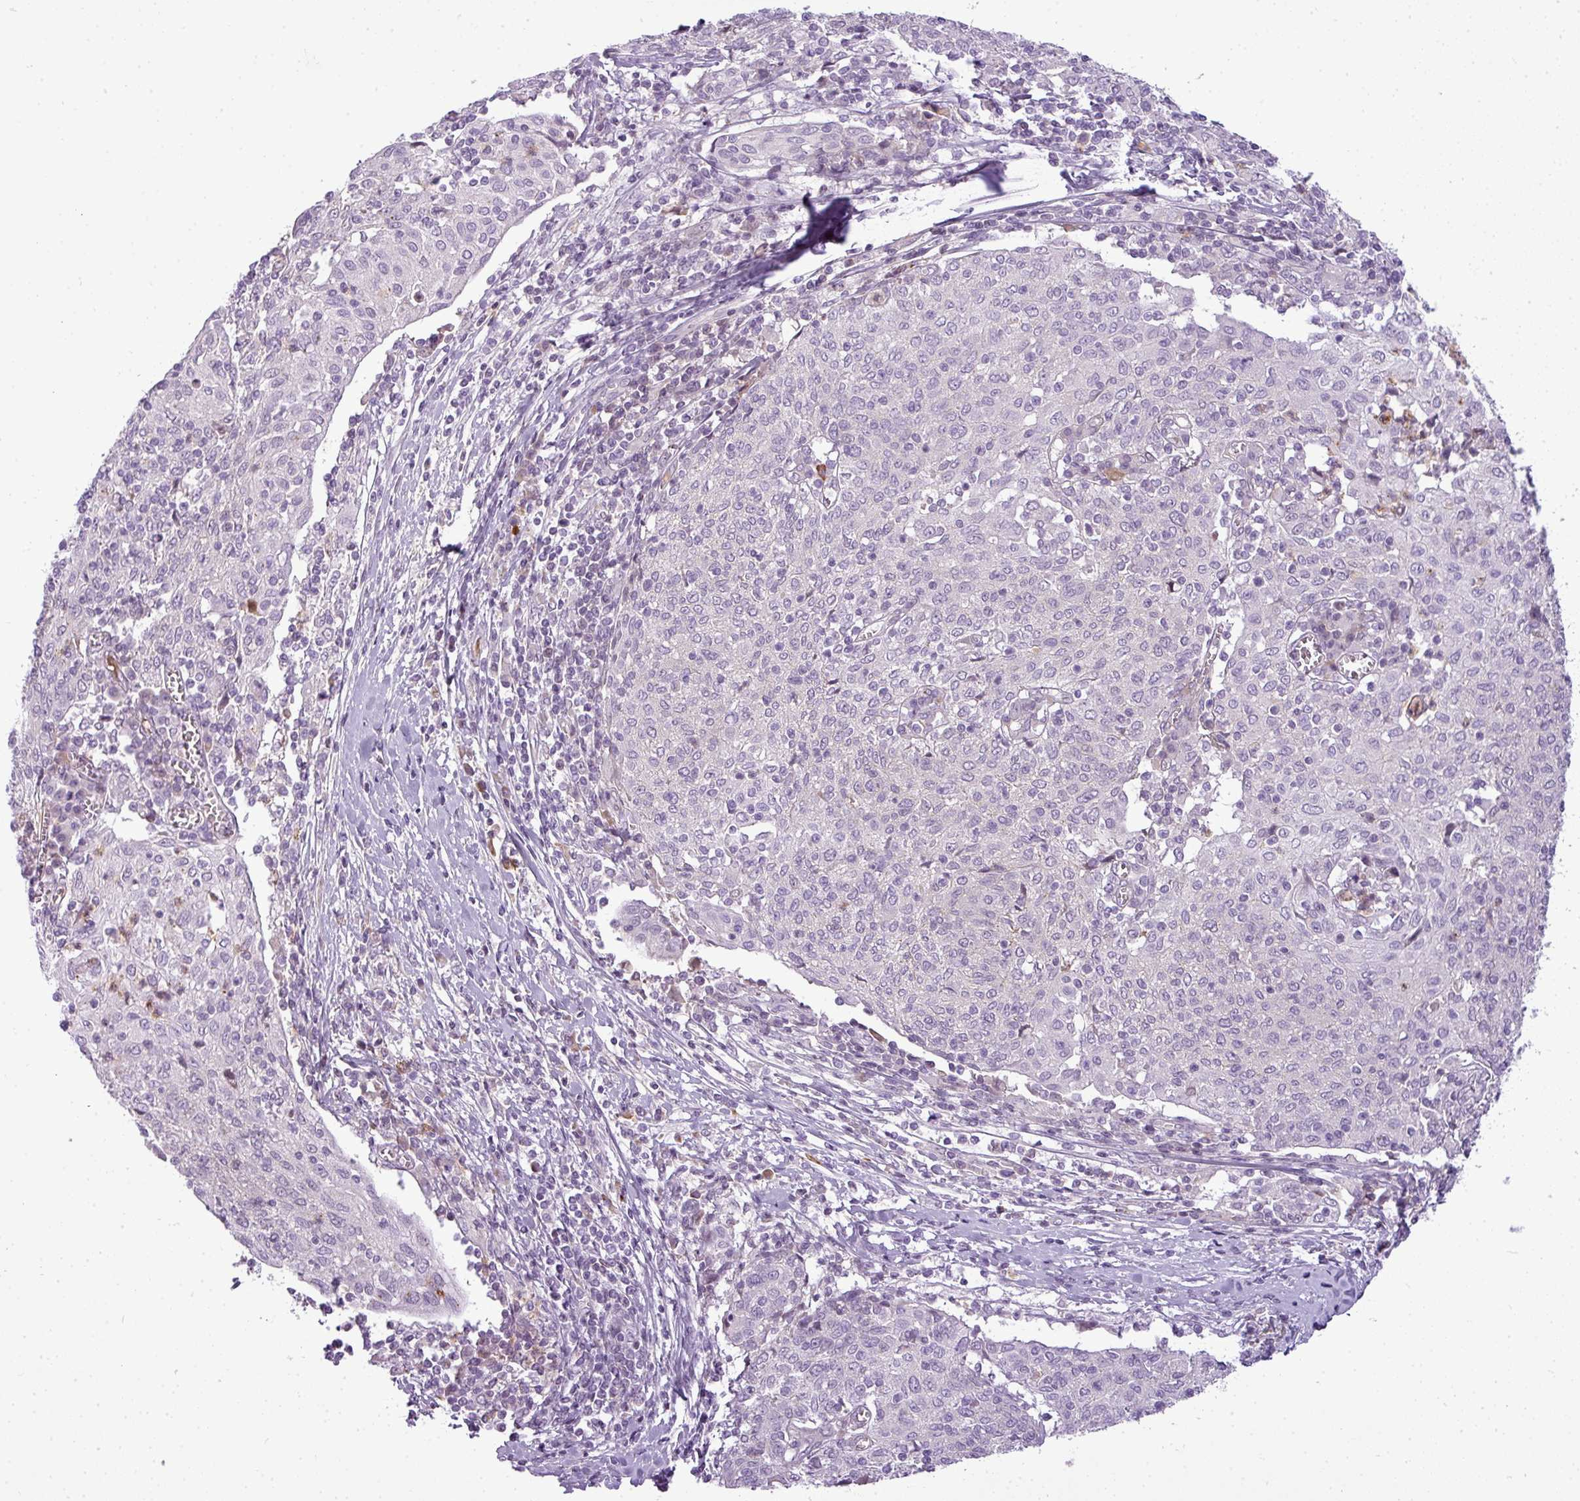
{"staining": {"intensity": "negative", "quantity": "none", "location": "none"}, "tissue": "cervical cancer", "cell_type": "Tumor cells", "image_type": "cancer", "snomed": [{"axis": "morphology", "description": "Squamous cell carcinoma, NOS"}, {"axis": "topography", "description": "Cervix"}], "caption": "Histopathology image shows no significant protein expression in tumor cells of squamous cell carcinoma (cervical).", "gene": "C4B", "patient": {"sex": "female", "age": 52}}